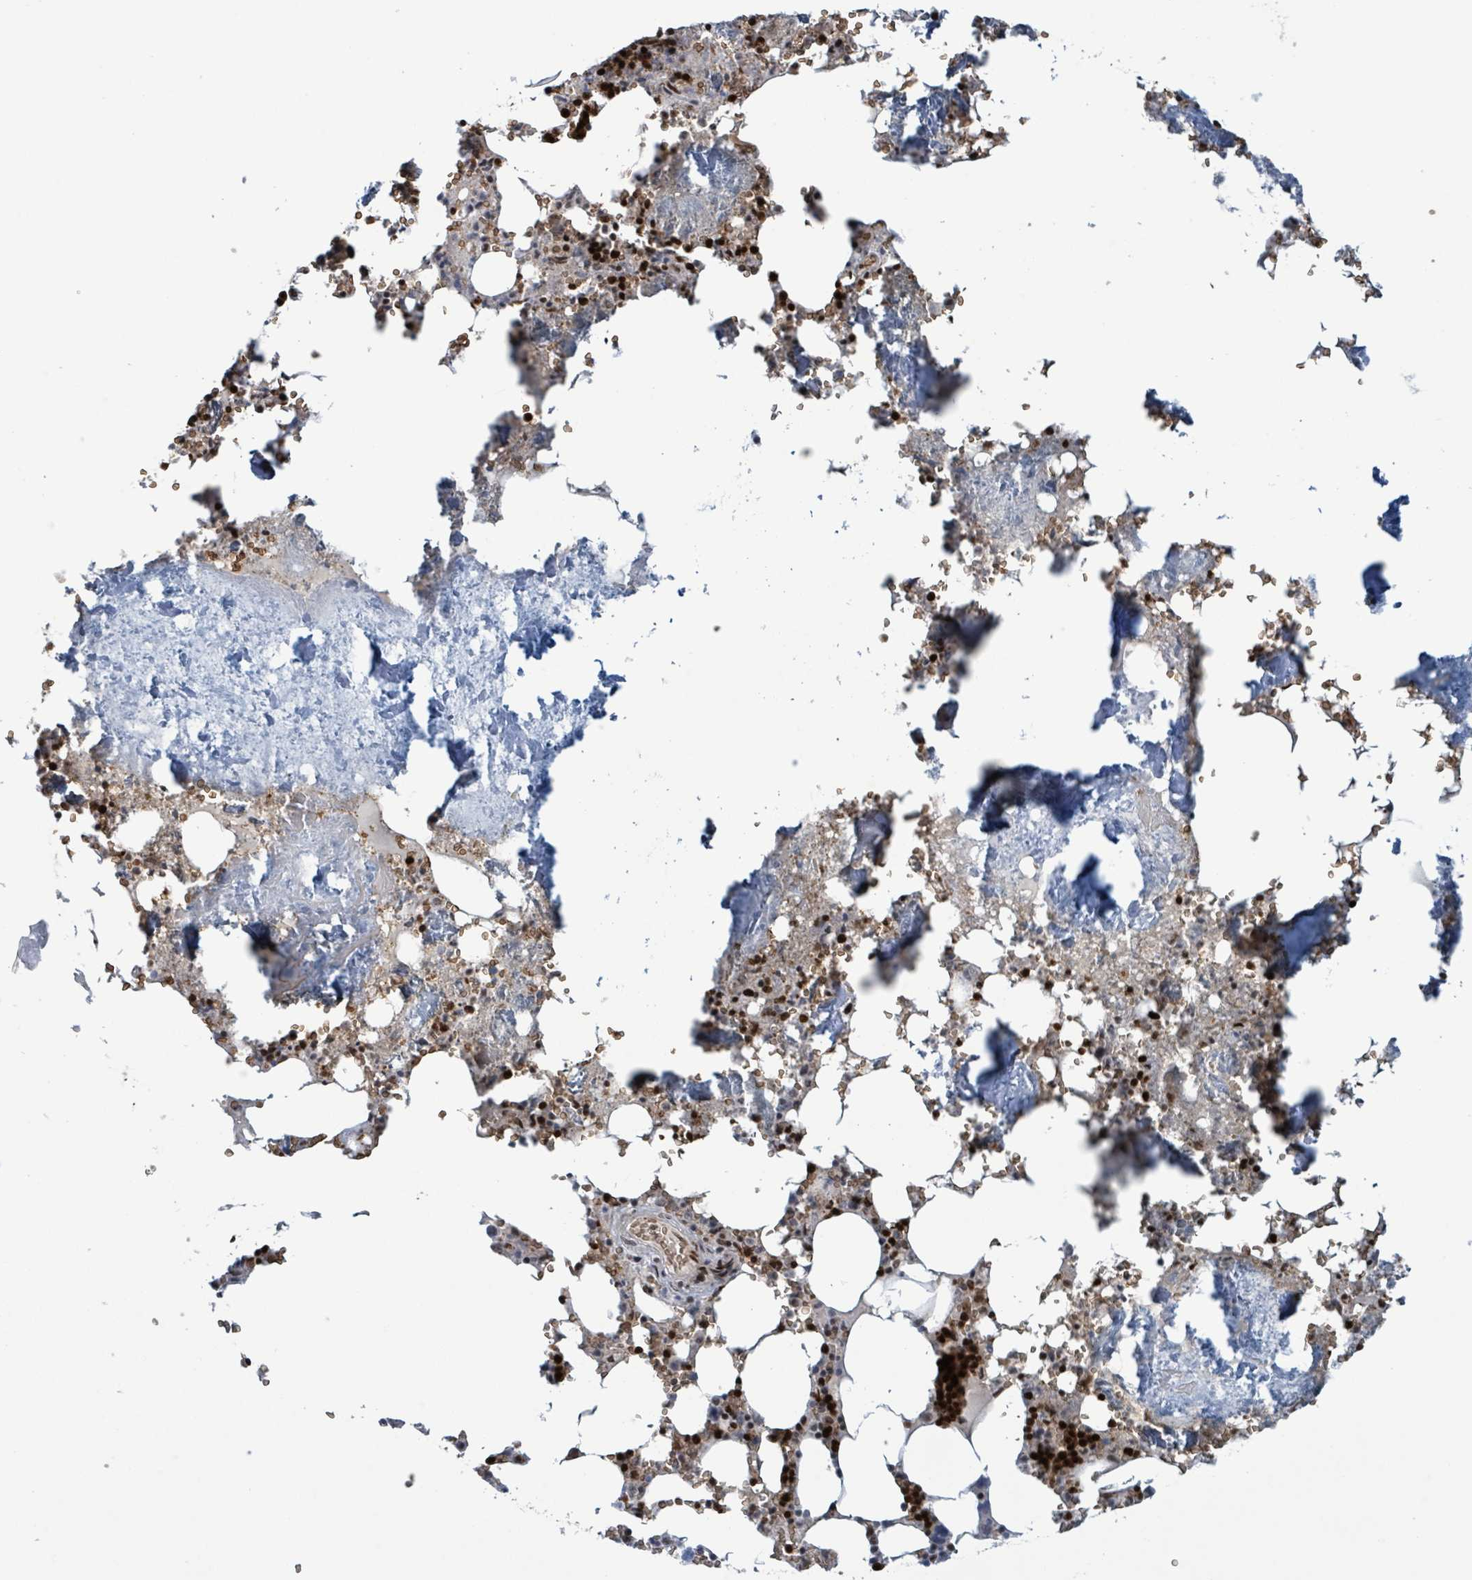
{"staining": {"intensity": "strong", "quantity": "25%-75%", "location": "nuclear"}, "tissue": "bone marrow", "cell_type": "Hematopoietic cells", "image_type": "normal", "snomed": [{"axis": "morphology", "description": "Normal tissue, NOS"}, {"axis": "topography", "description": "Bone marrow"}], "caption": "IHC of unremarkable human bone marrow exhibits high levels of strong nuclear positivity in about 25%-75% of hematopoietic cells.", "gene": "KLF3", "patient": {"sex": "male", "age": 54}}